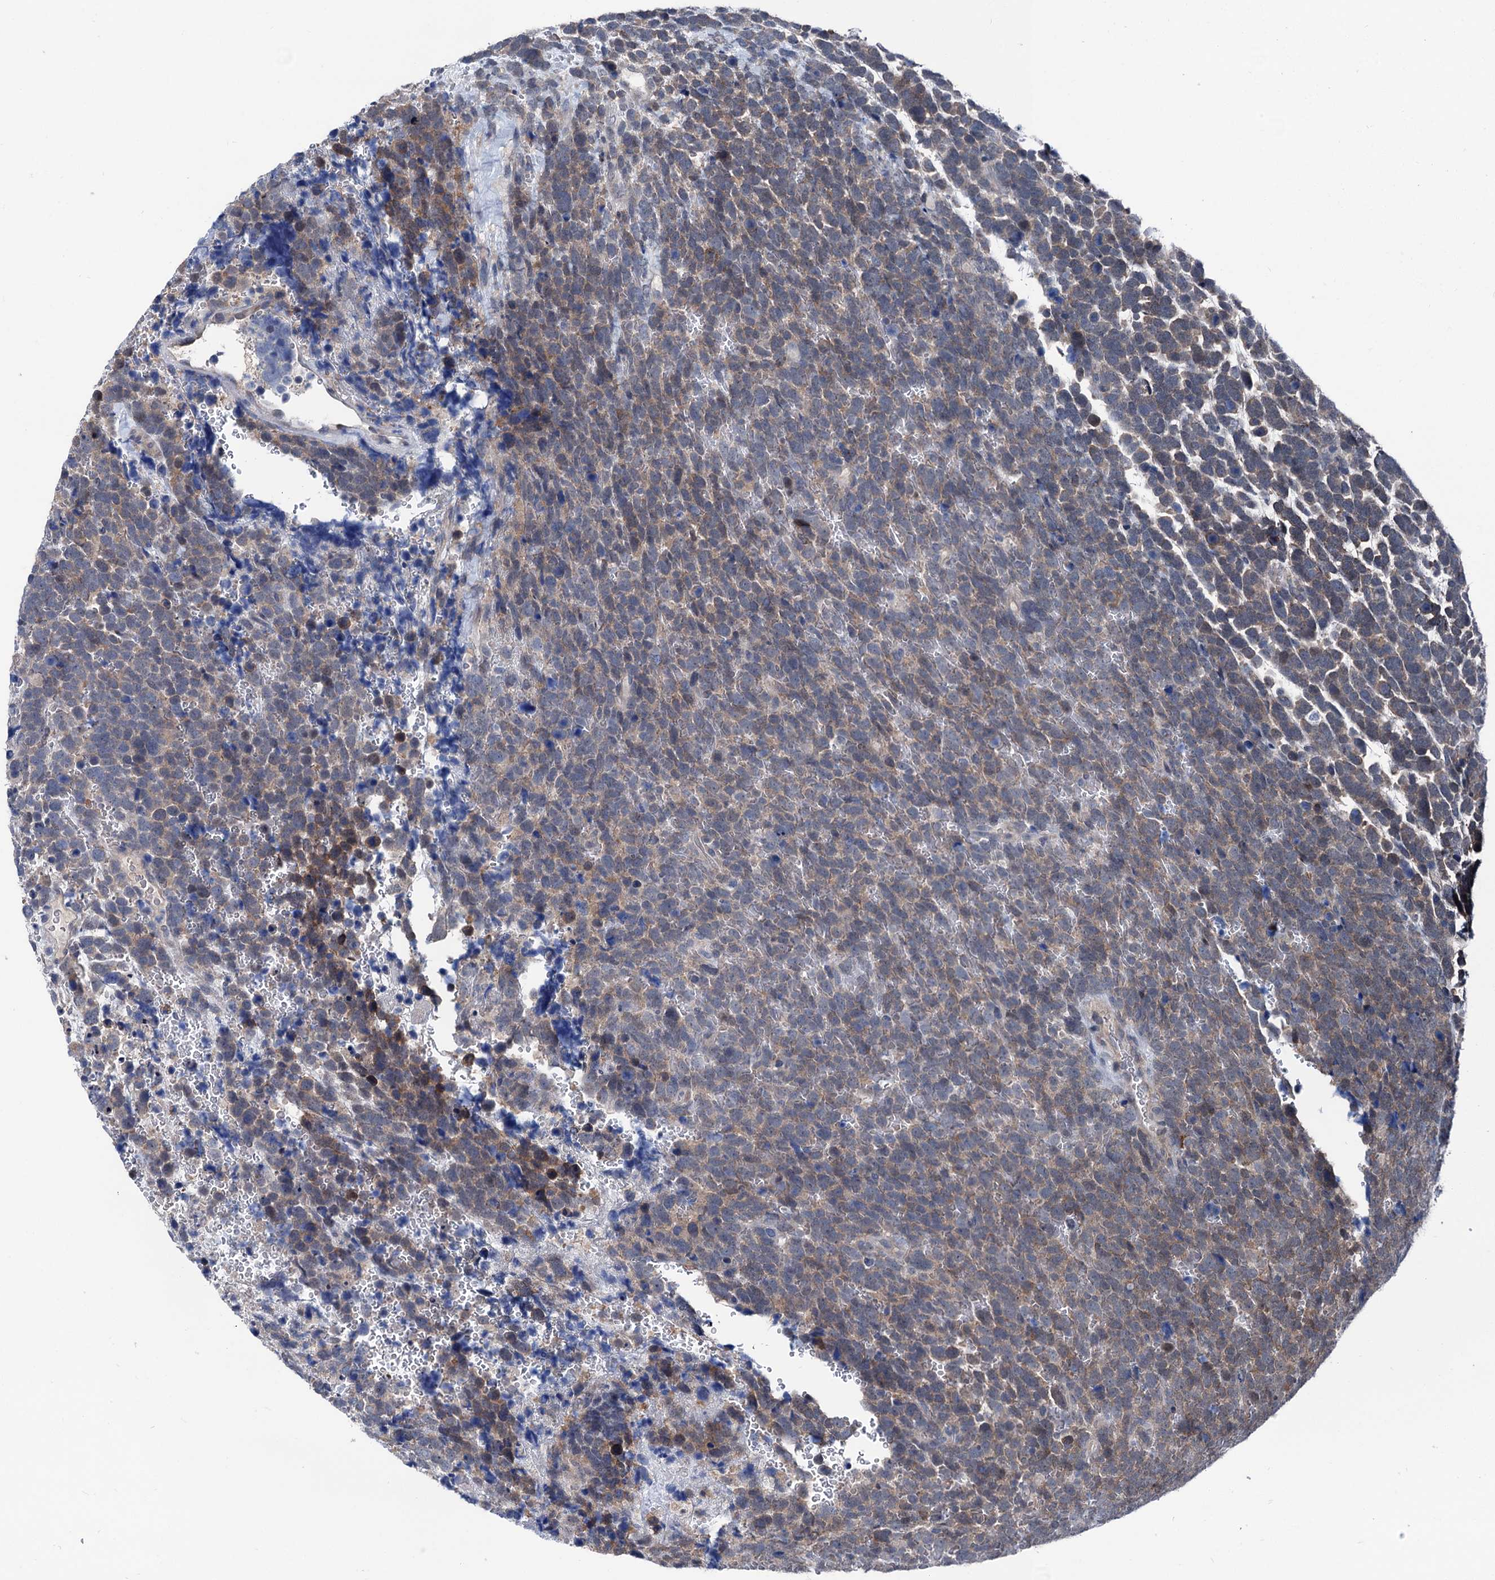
{"staining": {"intensity": "weak", "quantity": "<25%", "location": "cytoplasmic/membranous,nuclear"}, "tissue": "urothelial cancer", "cell_type": "Tumor cells", "image_type": "cancer", "snomed": [{"axis": "morphology", "description": "Urothelial carcinoma, High grade"}, {"axis": "topography", "description": "Urinary bladder"}], "caption": "There is no significant staining in tumor cells of urothelial cancer.", "gene": "GLO1", "patient": {"sex": "female", "age": 82}}